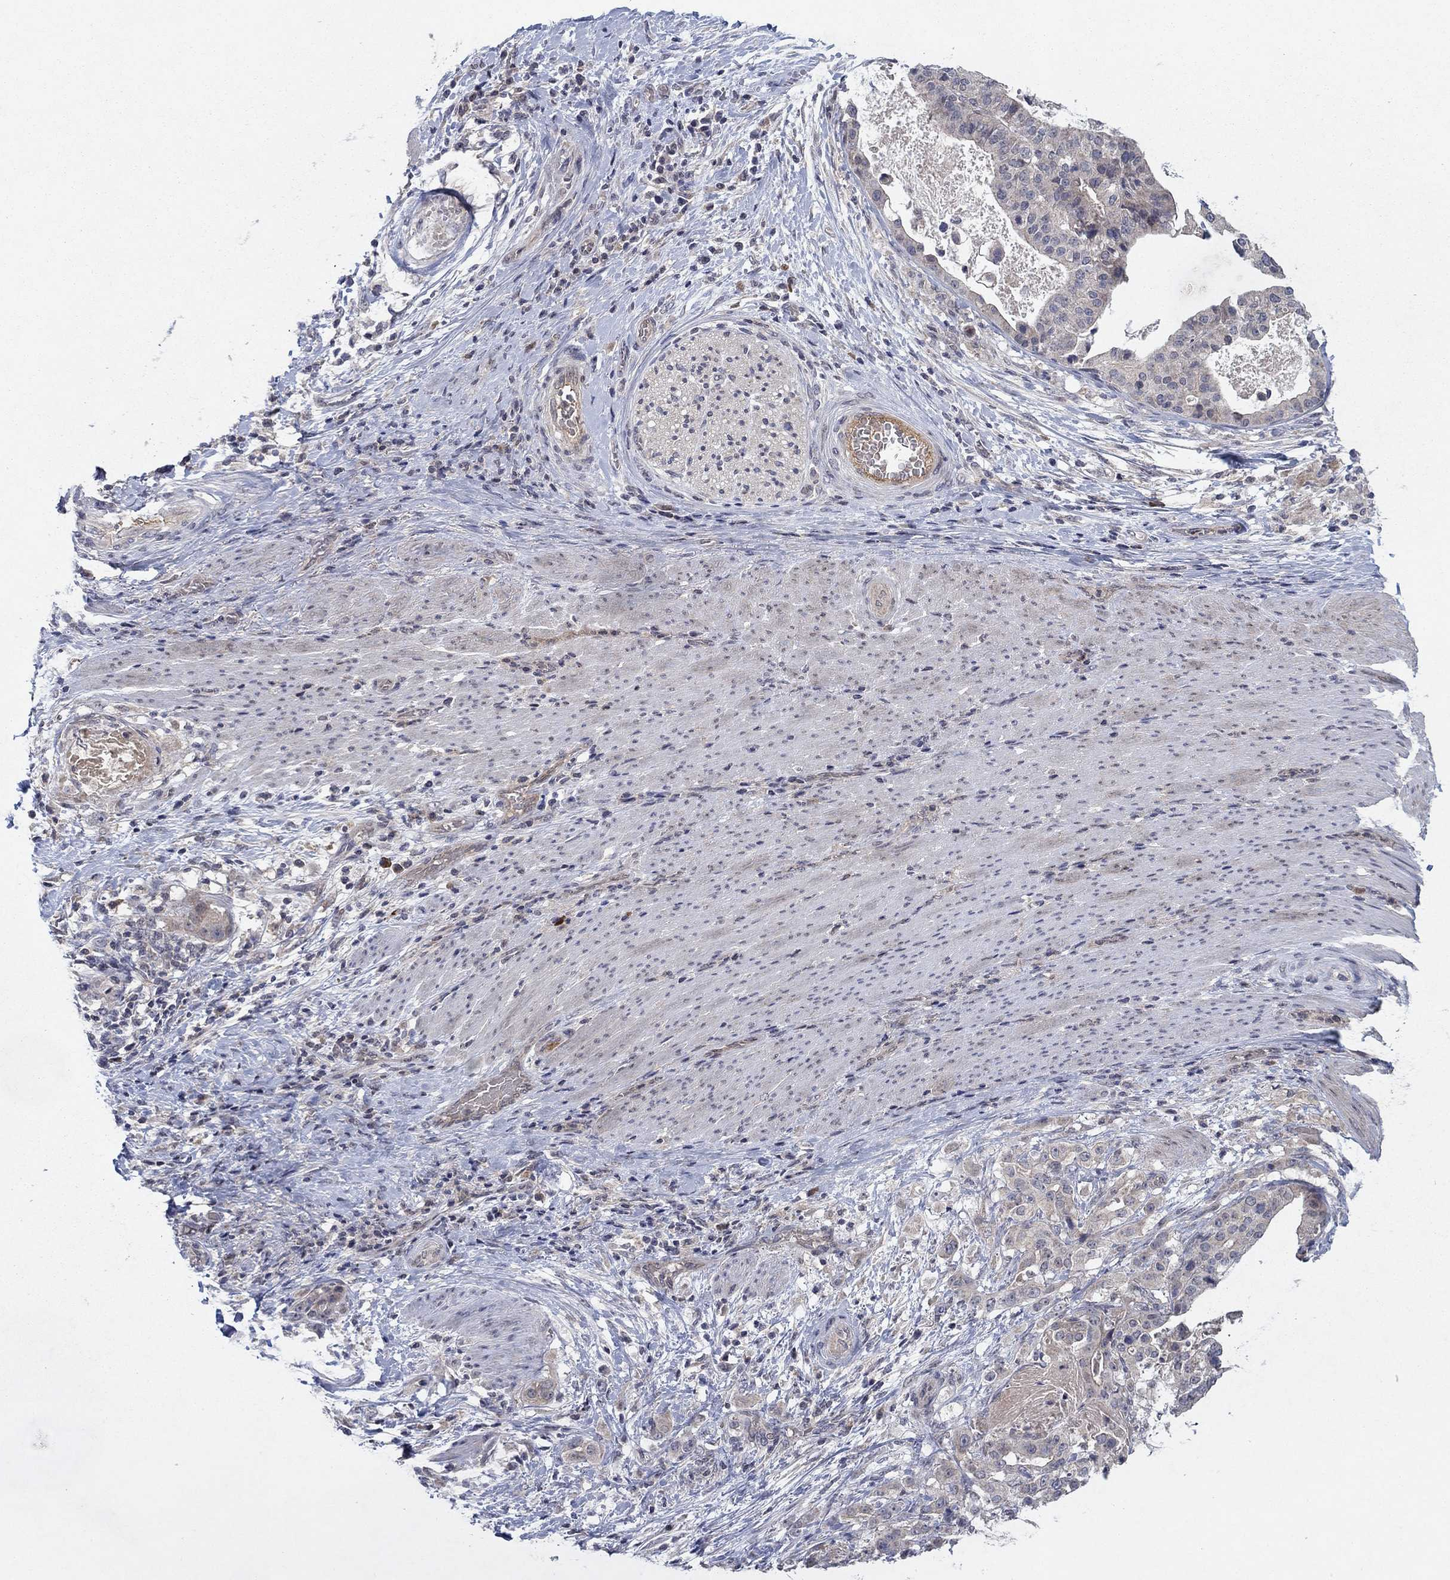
{"staining": {"intensity": "negative", "quantity": "none", "location": "none"}, "tissue": "stomach cancer", "cell_type": "Tumor cells", "image_type": "cancer", "snomed": [{"axis": "morphology", "description": "Adenocarcinoma, NOS"}, {"axis": "topography", "description": "Stomach"}], "caption": "High power microscopy image of an IHC histopathology image of stomach cancer (adenocarcinoma), revealing no significant staining in tumor cells.", "gene": "IL4", "patient": {"sex": "male", "age": 48}}